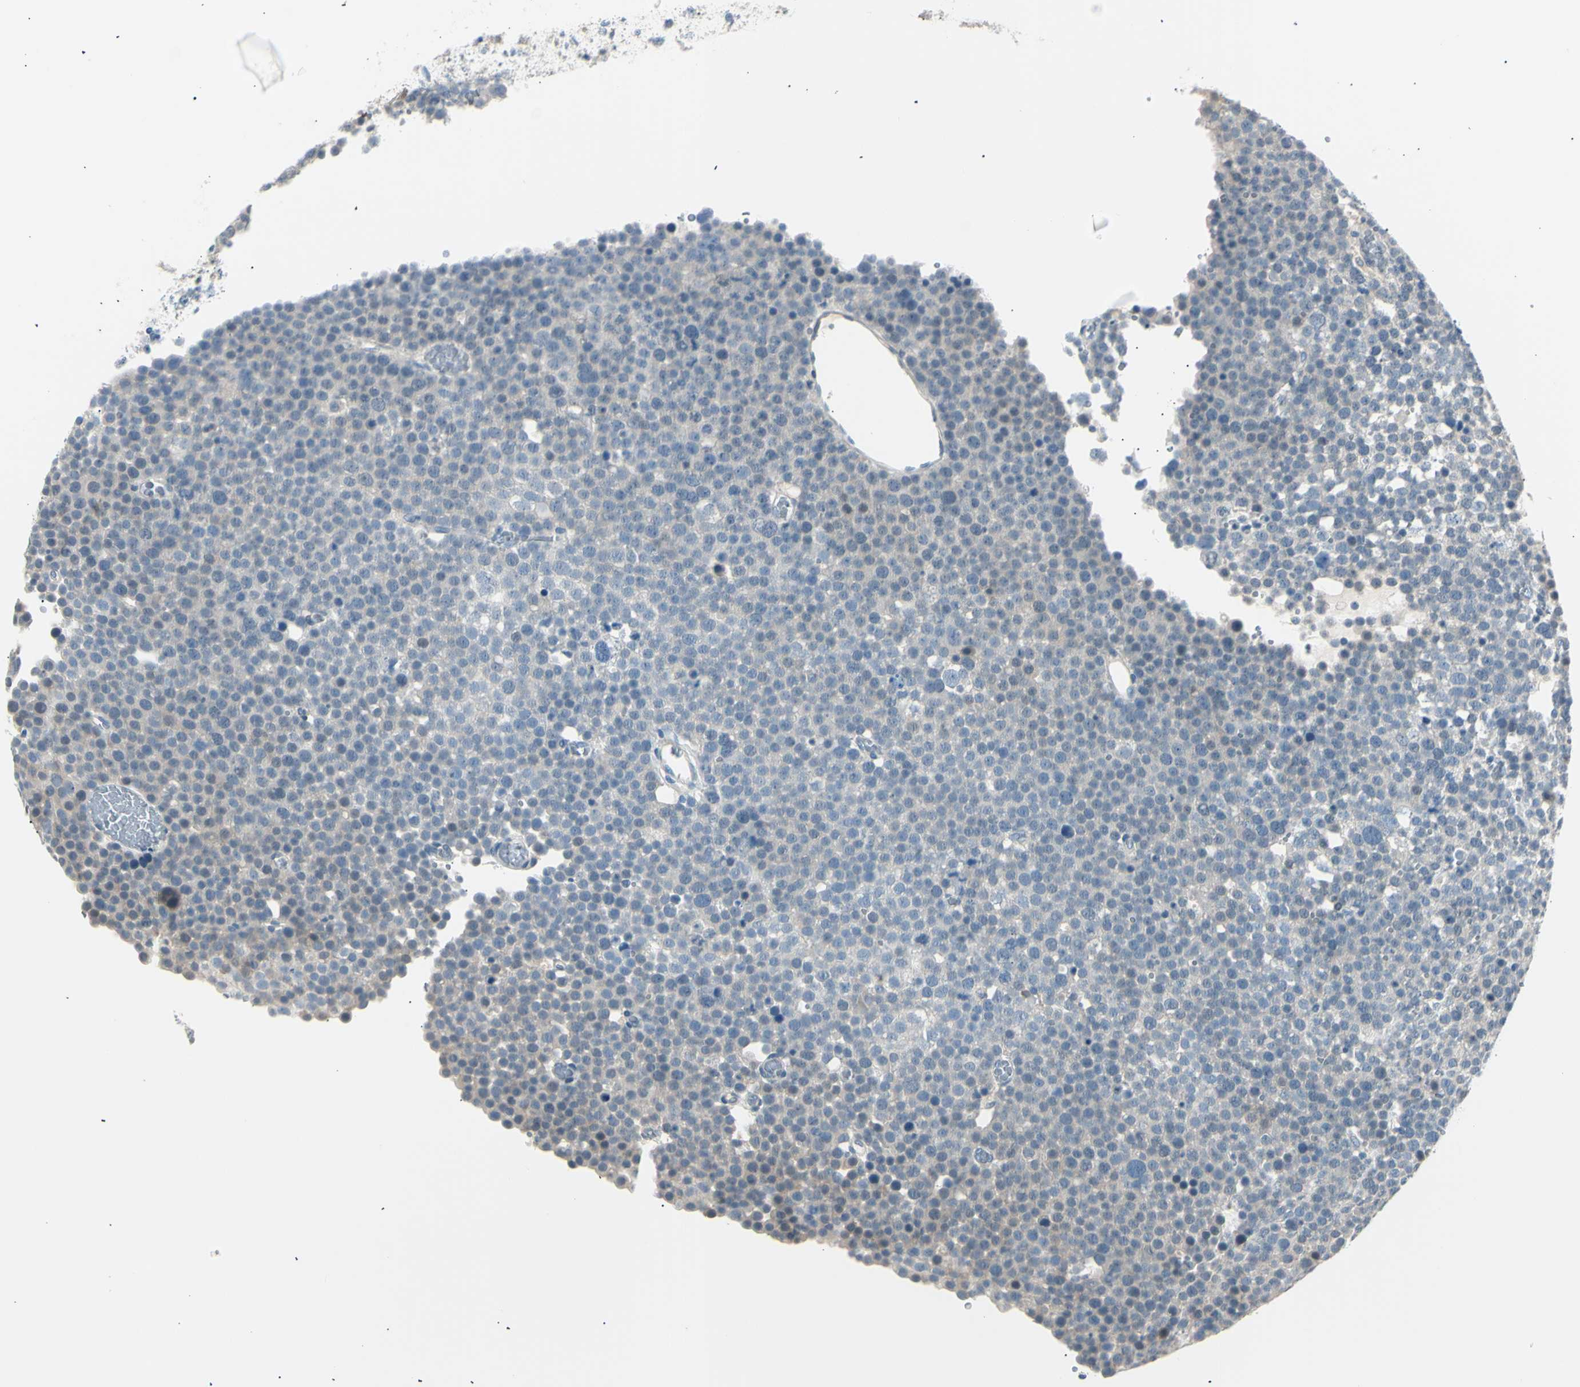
{"staining": {"intensity": "weak", "quantity": "<25%", "location": "cytoplasmic/membranous"}, "tissue": "testis cancer", "cell_type": "Tumor cells", "image_type": "cancer", "snomed": [{"axis": "morphology", "description": "Seminoma, NOS"}, {"axis": "topography", "description": "Testis"}], "caption": "Image shows no protein positivity in tumor cells of seminoma (testis) tissue.", "gene": "LHPP", "patient": {"sex": "male", "age": 71}}